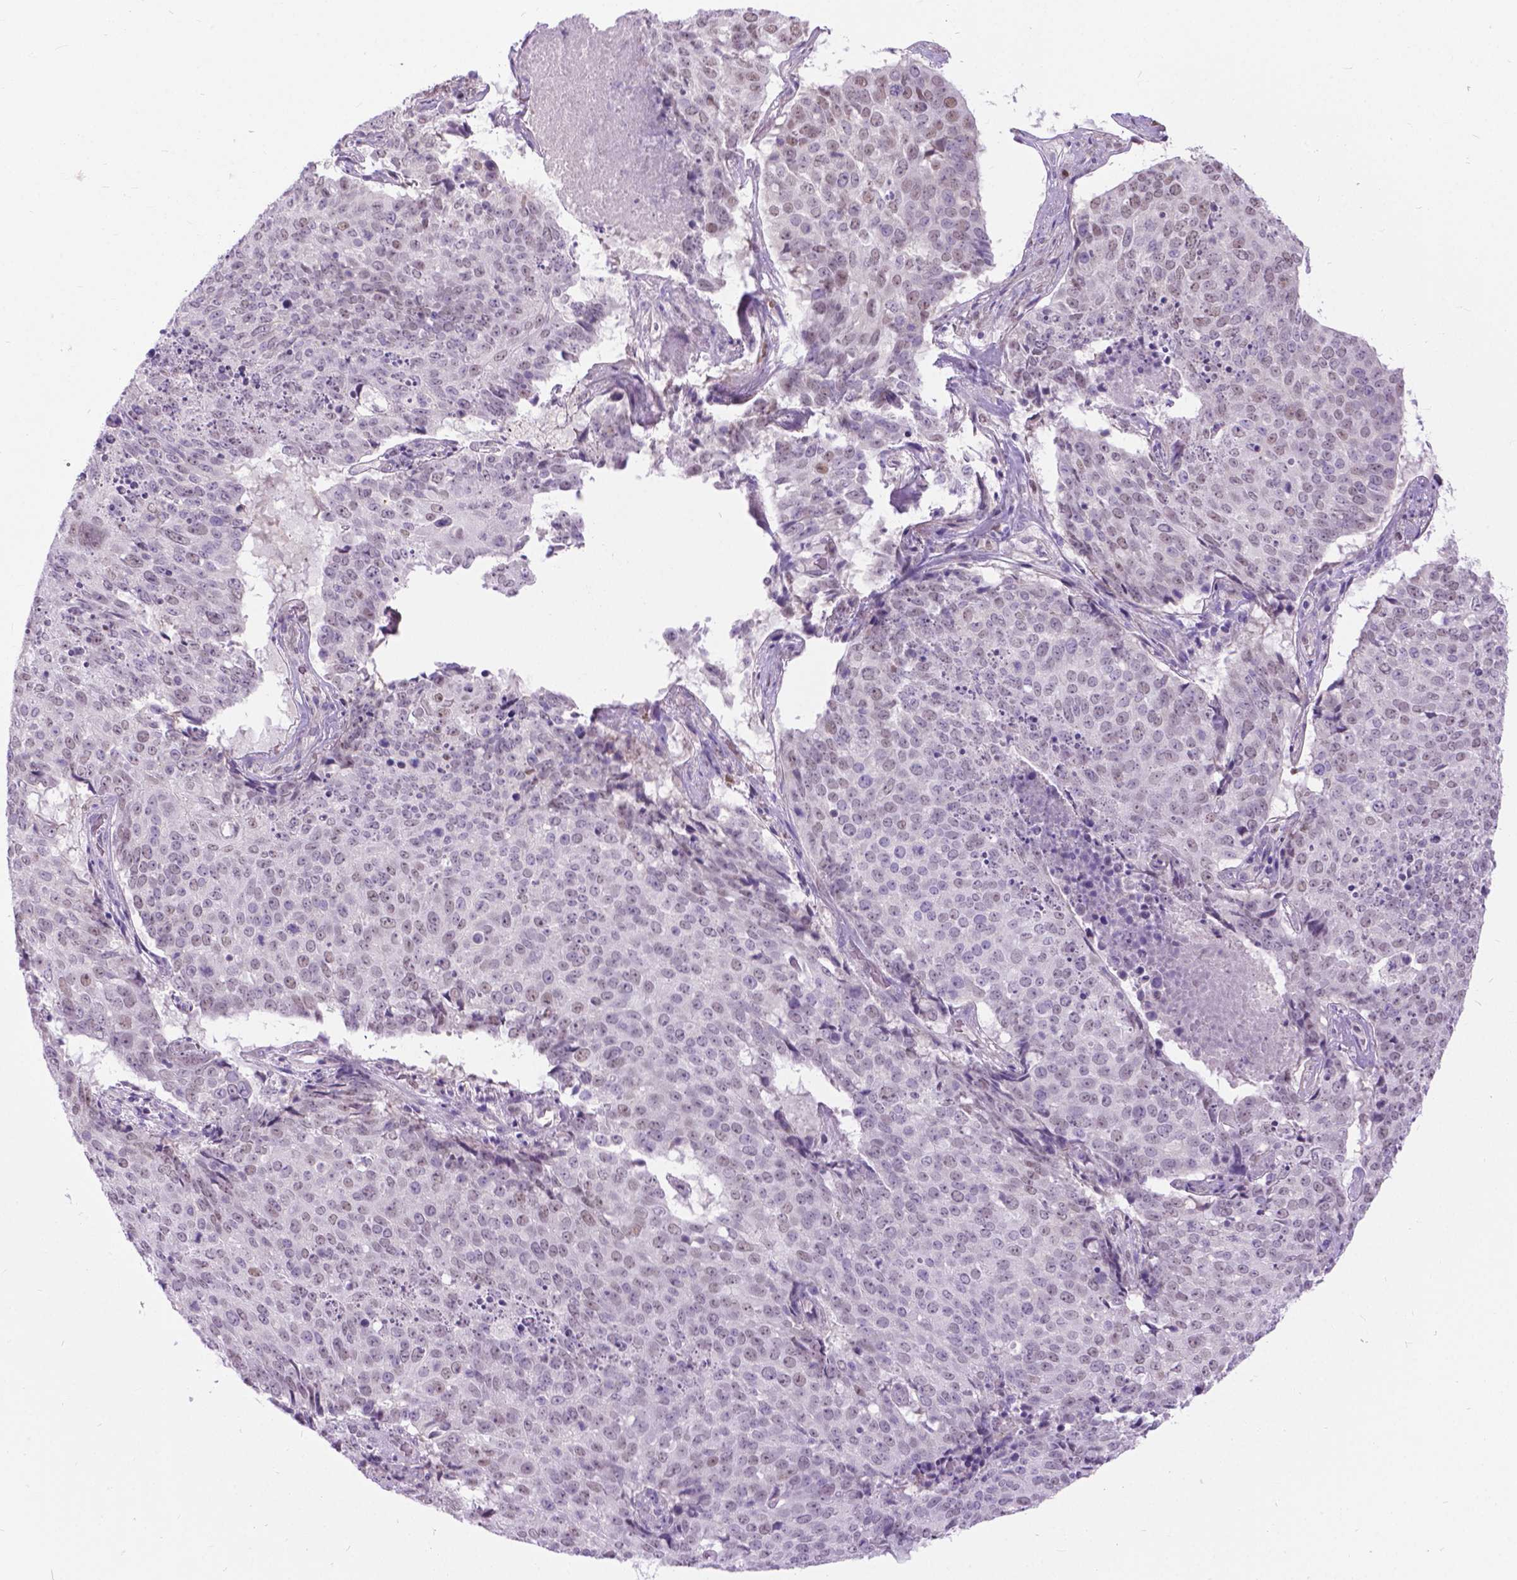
{"staining": {"intensity": "weak", "quantity": "25%-75%", "location": "nuclear"}, "tissue": "lung cancer", "cell_type": "Tumor cells", "image_type": "cancer", "snomed": [{"axis": "morphology", "description": "Normal tissue, NOS"}, {"axis": "morphology", "description": "Squamous cell carcinoma, NOS"}, {"axis": "topography", "description": "Bronchus"}, {"axis": "topography", "description": "Lung"}], "caption": "Human lung squamous cell carcinoma stained with a brown dye demonstrates weak nuclear positive positivity in approximately 25%-75% of tumor cells.", "gene": "APCDD1L", "patient": {"sex": "male", "age": 64}}